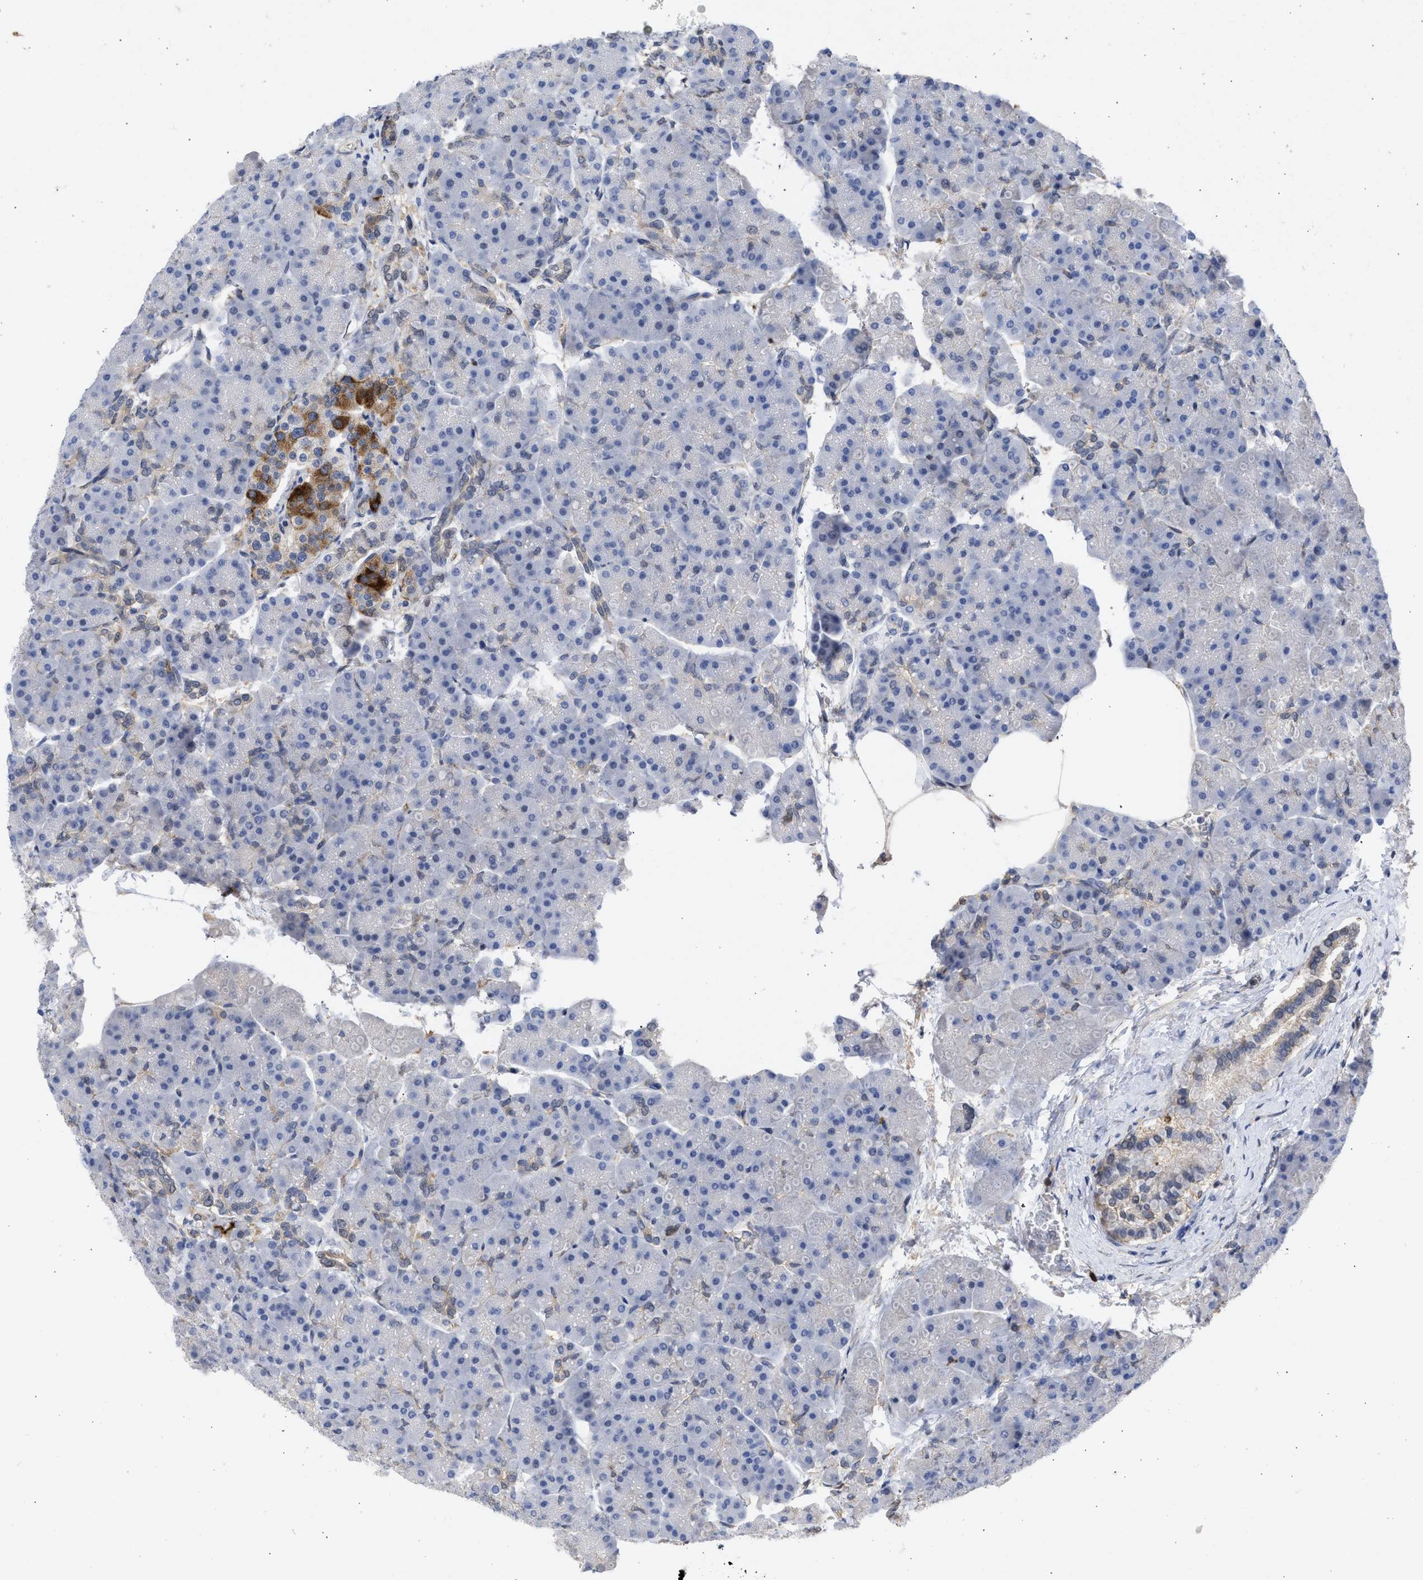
{"staining": {"intensity": "weak", "quantity": ">75%", "location": "cytoplasmic/membranous"}, "tissue": "pancreas", "cell_type": "Exocrine glandular cells", "image_type": "normal", "snomed": [{"axis": "morphology", "description": "Normal tissue, NOS"}, {"axis": "topography", "description": "Pancreas"}], "caption": "Pancreas stained for a protein exhibits weak cytoplasmic/membranous positivity in exocrine glandular cells. The protein is stained brown, and the nuclei are stained in blue (DAB IHC with brightfield microscopy, high magnification).", "gene": "THRA", "patient": {"sex": "female", "age": 70}}